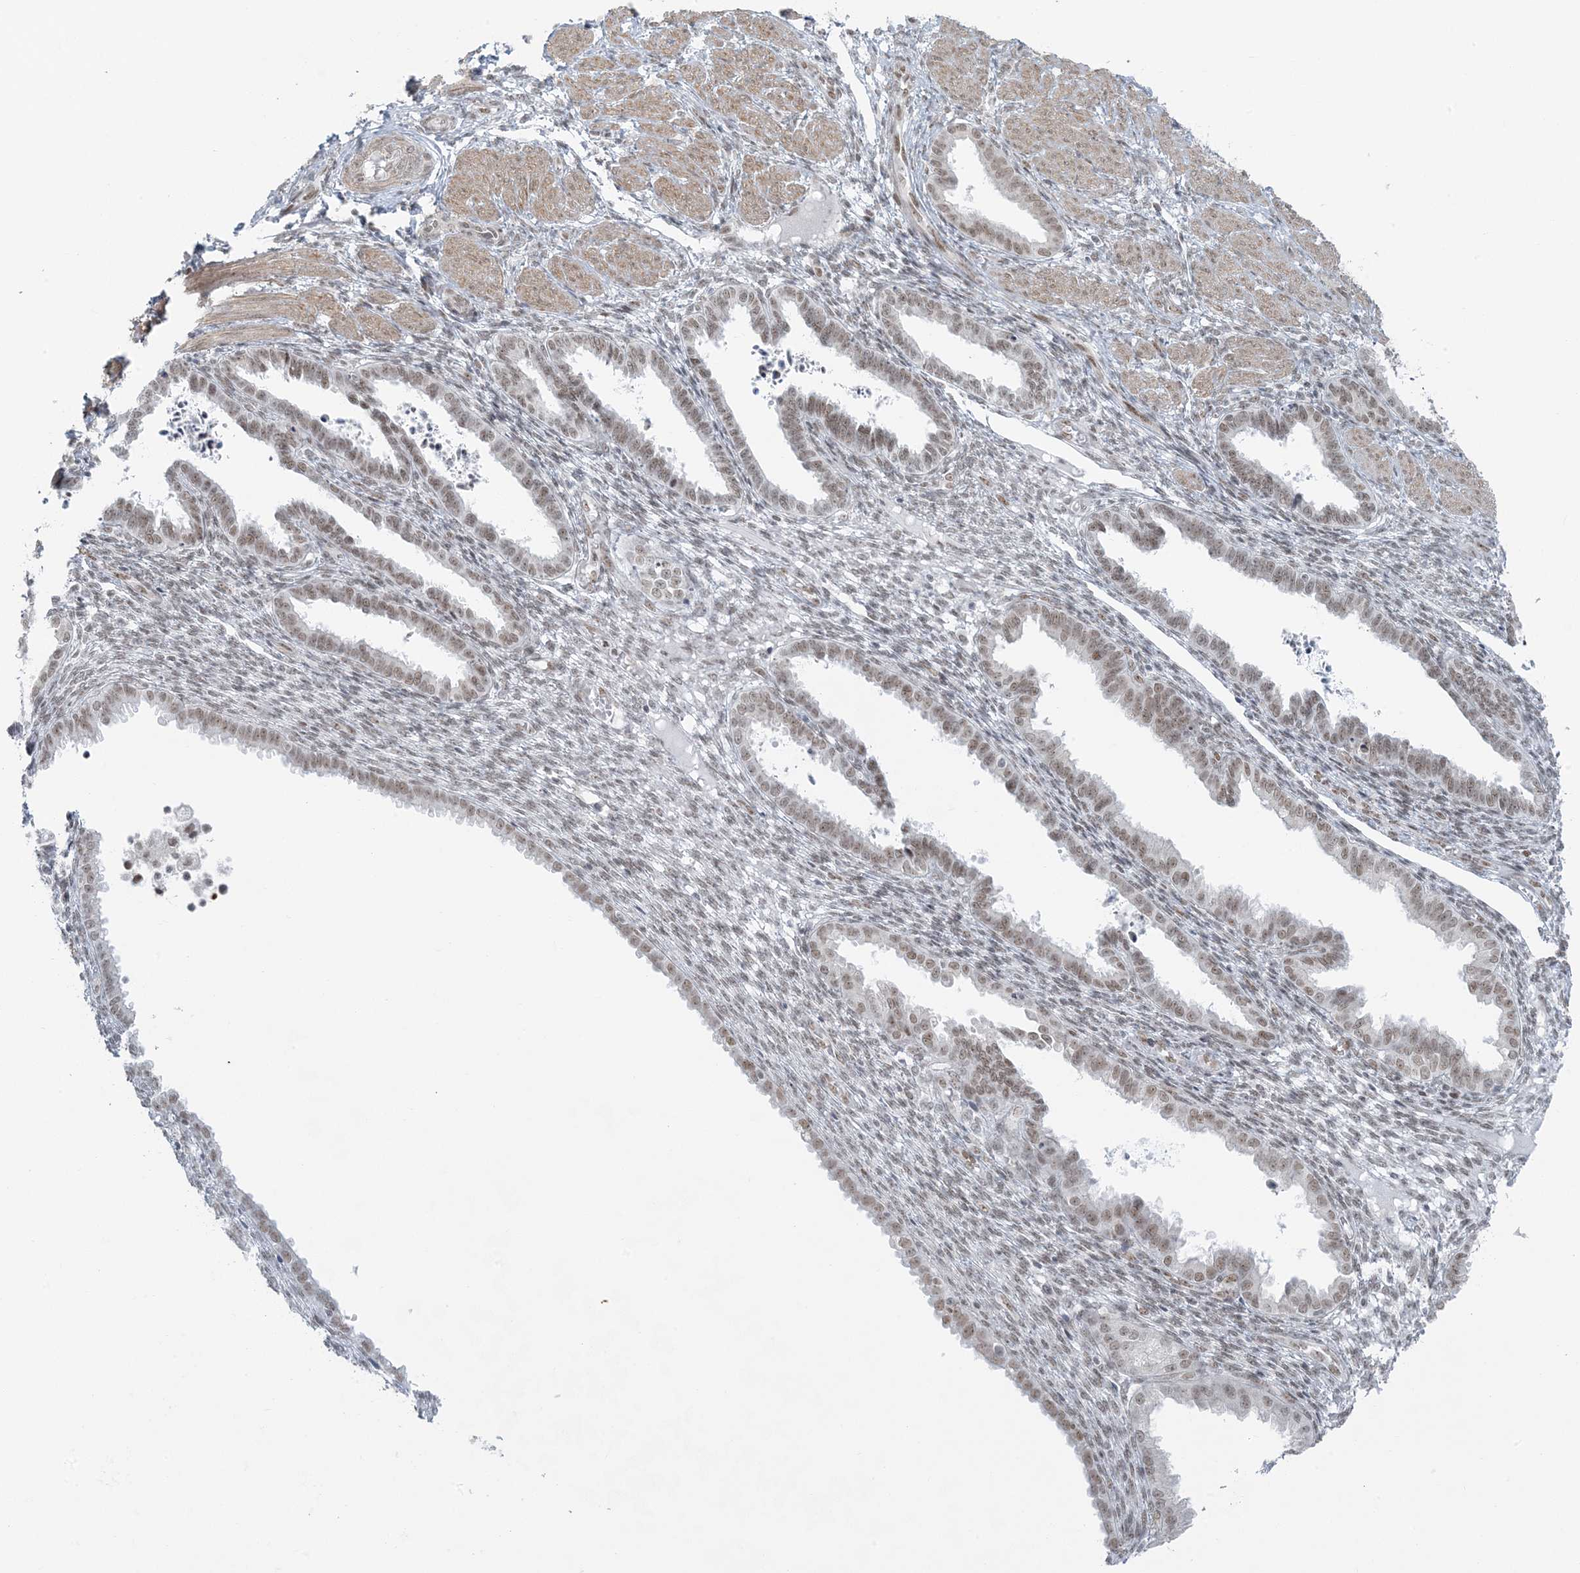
{"staining": {"intensity": "weak", "quantity": "<25%", "location": "nuclear"}, "tissue": "endometrium", "cell_type": "Cells in endometrial stroma", "image_type": "normal", "snomed": [{"axis": "morphology", "description": "Normal tissue, NOS"}, {"axis": "topography", "description": "Endometrium"}], "caption": "This is a histopathology image of immunohistochemistry staining of unremarkable endometrium, which shows no positivity in cells in endometrial stroma. The staining was performed using DAB to visualize the protein expression in brown, while the nuclei were stained in blue with hematoxylin (Magnification: 20x).", "gene": "ZNF787", "patient": {"sex": "female", "age": 33}}